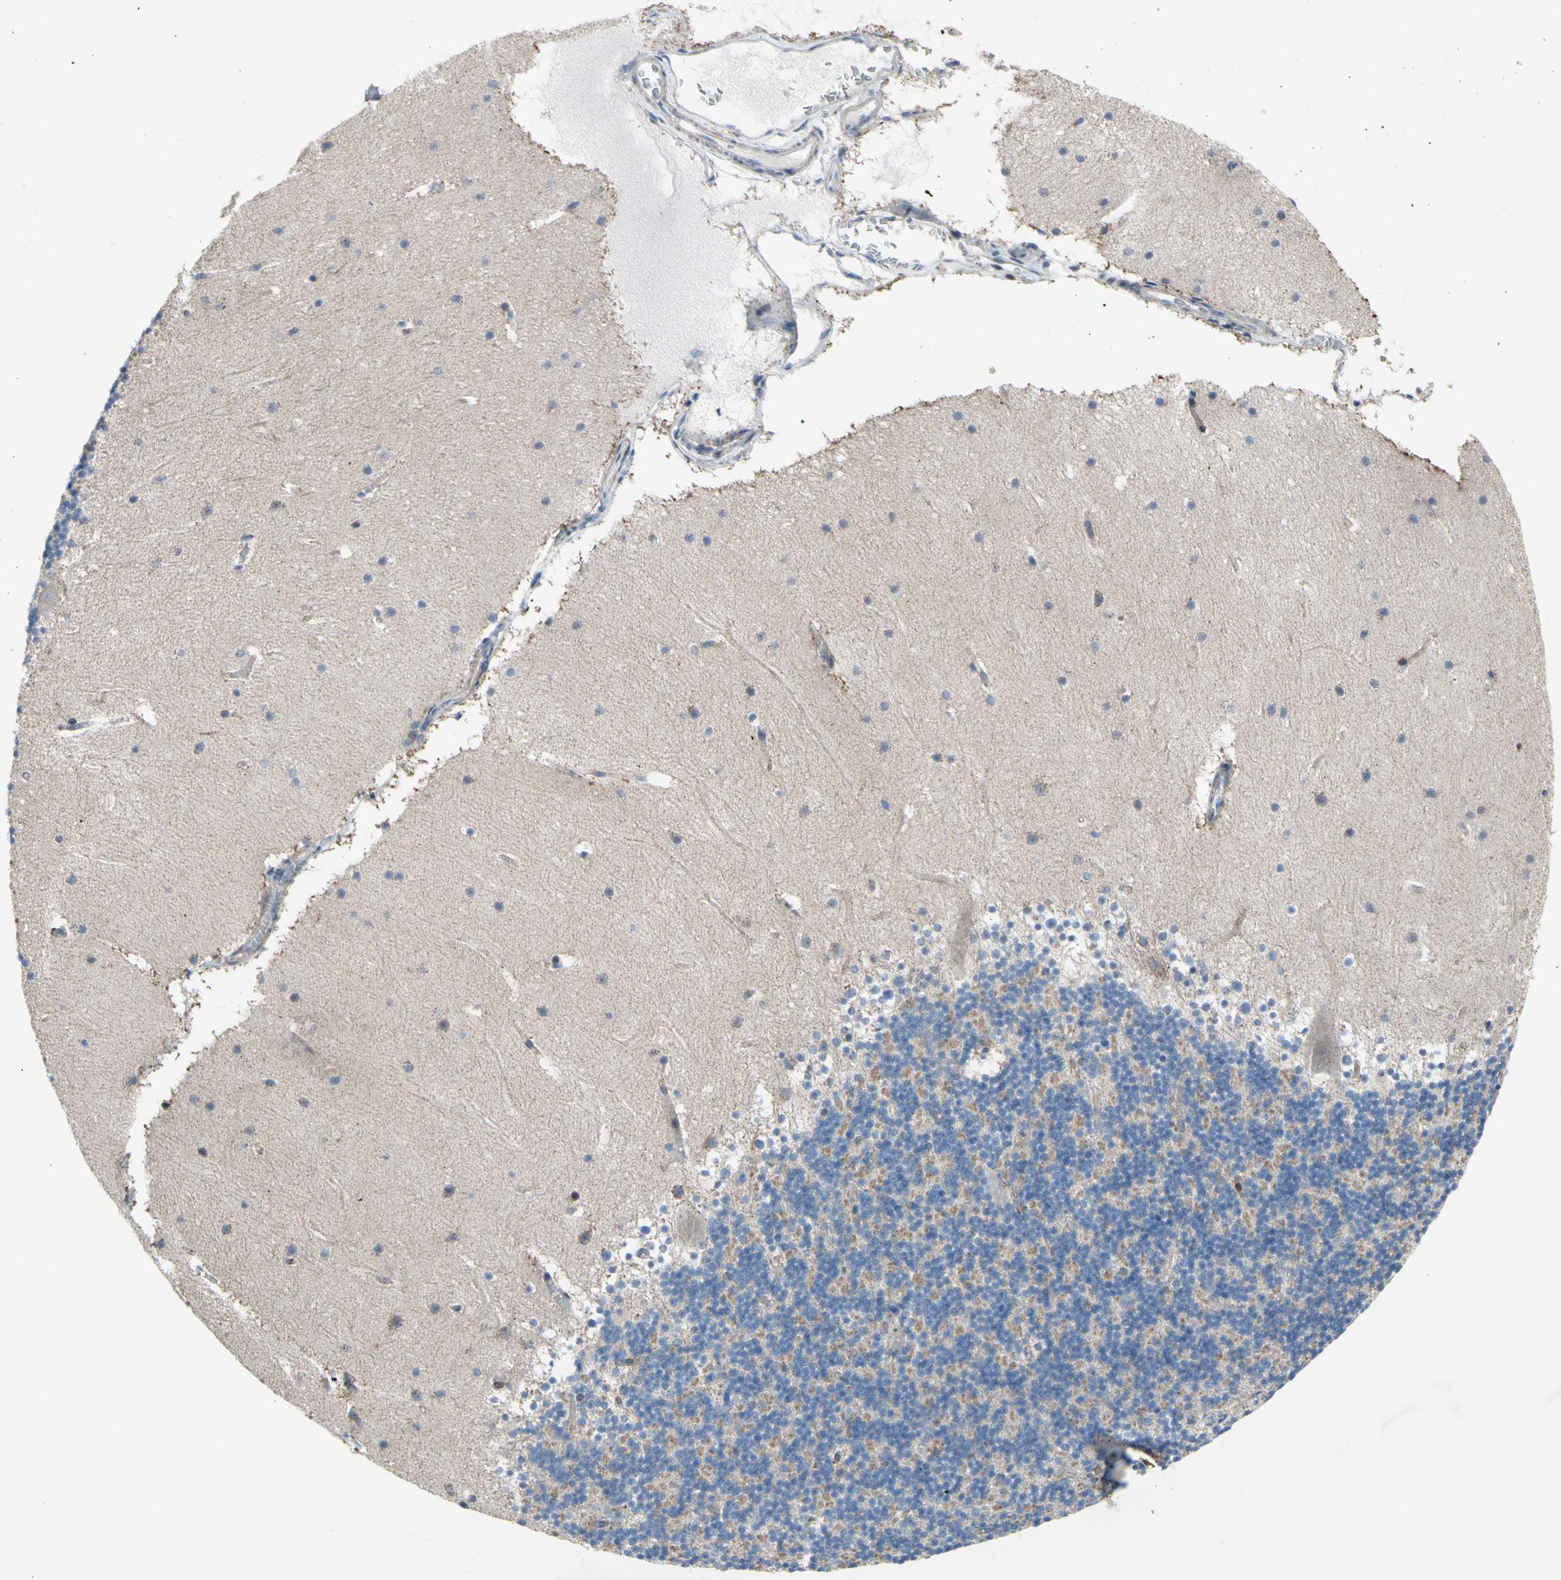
{"staining": {"intensity": "moderate", "quantity": "25%-75%", "location": "cytoplasmic/membranous"}, "tissue": "cerebellum", "cell_type": "Cells in granular layer", "image_type": "normal", "snomed": [{"axis": "morphology", "description": "Normal tissue, NOS"}, {"axis": "topography", "description": "Cerebellum"}], "caption": "Immunohistochemistry (DAB (3,3'-diaminobenzidine)) staining of normal cerebellum exhibits moderate cytoplasmic/membranous protein expression in approximately 25%-75% of cells in granular layer.", "gene": "GRAMD2B", "patient": {"sex": "female", "age": 19}}